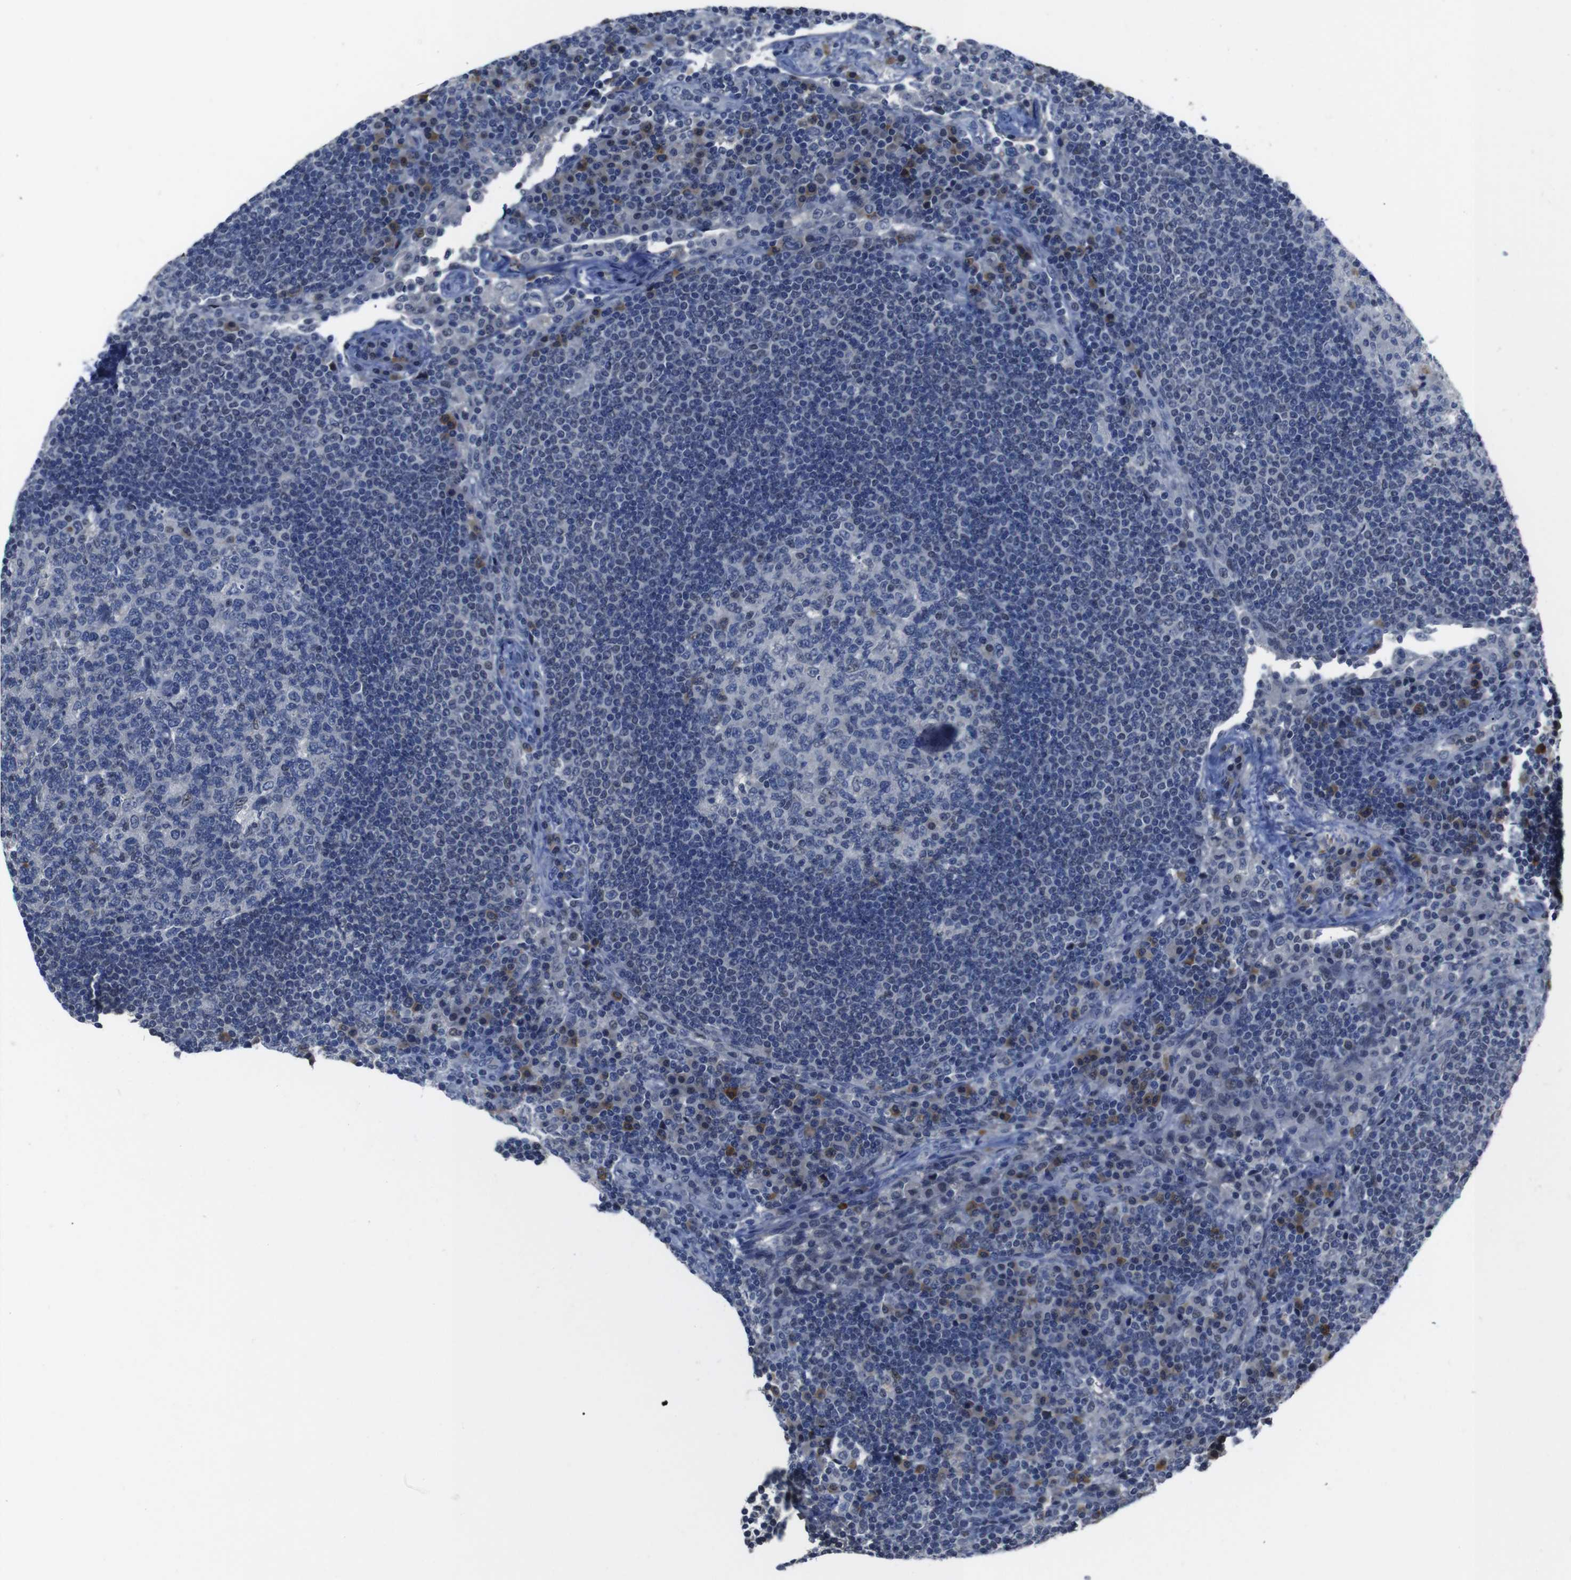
{"staining": {"intensity": "negative", "quantity": "none", "location": "none"}, "tissue": "lymph node", "cell_type": "Germinal center cells", "image_type": "normal", "snomed": [{"axis": "morphology", "description": "Normal tissue, NOS"}, {"axis": "topography", "description": "Lymph node"}], "caption": "Lymph node was stained to show a protein in brown. There is no significant expression in germinal center cells. The staining was performed using DAB (3,3'-diaminobenzidine) to visualize the protein expression in brown, while the nuclei were stained in blue with hematoxylin (Magnification: 20x).", "gene": "SEMA4B", "patient": {"sex": "female", "age": 53}}